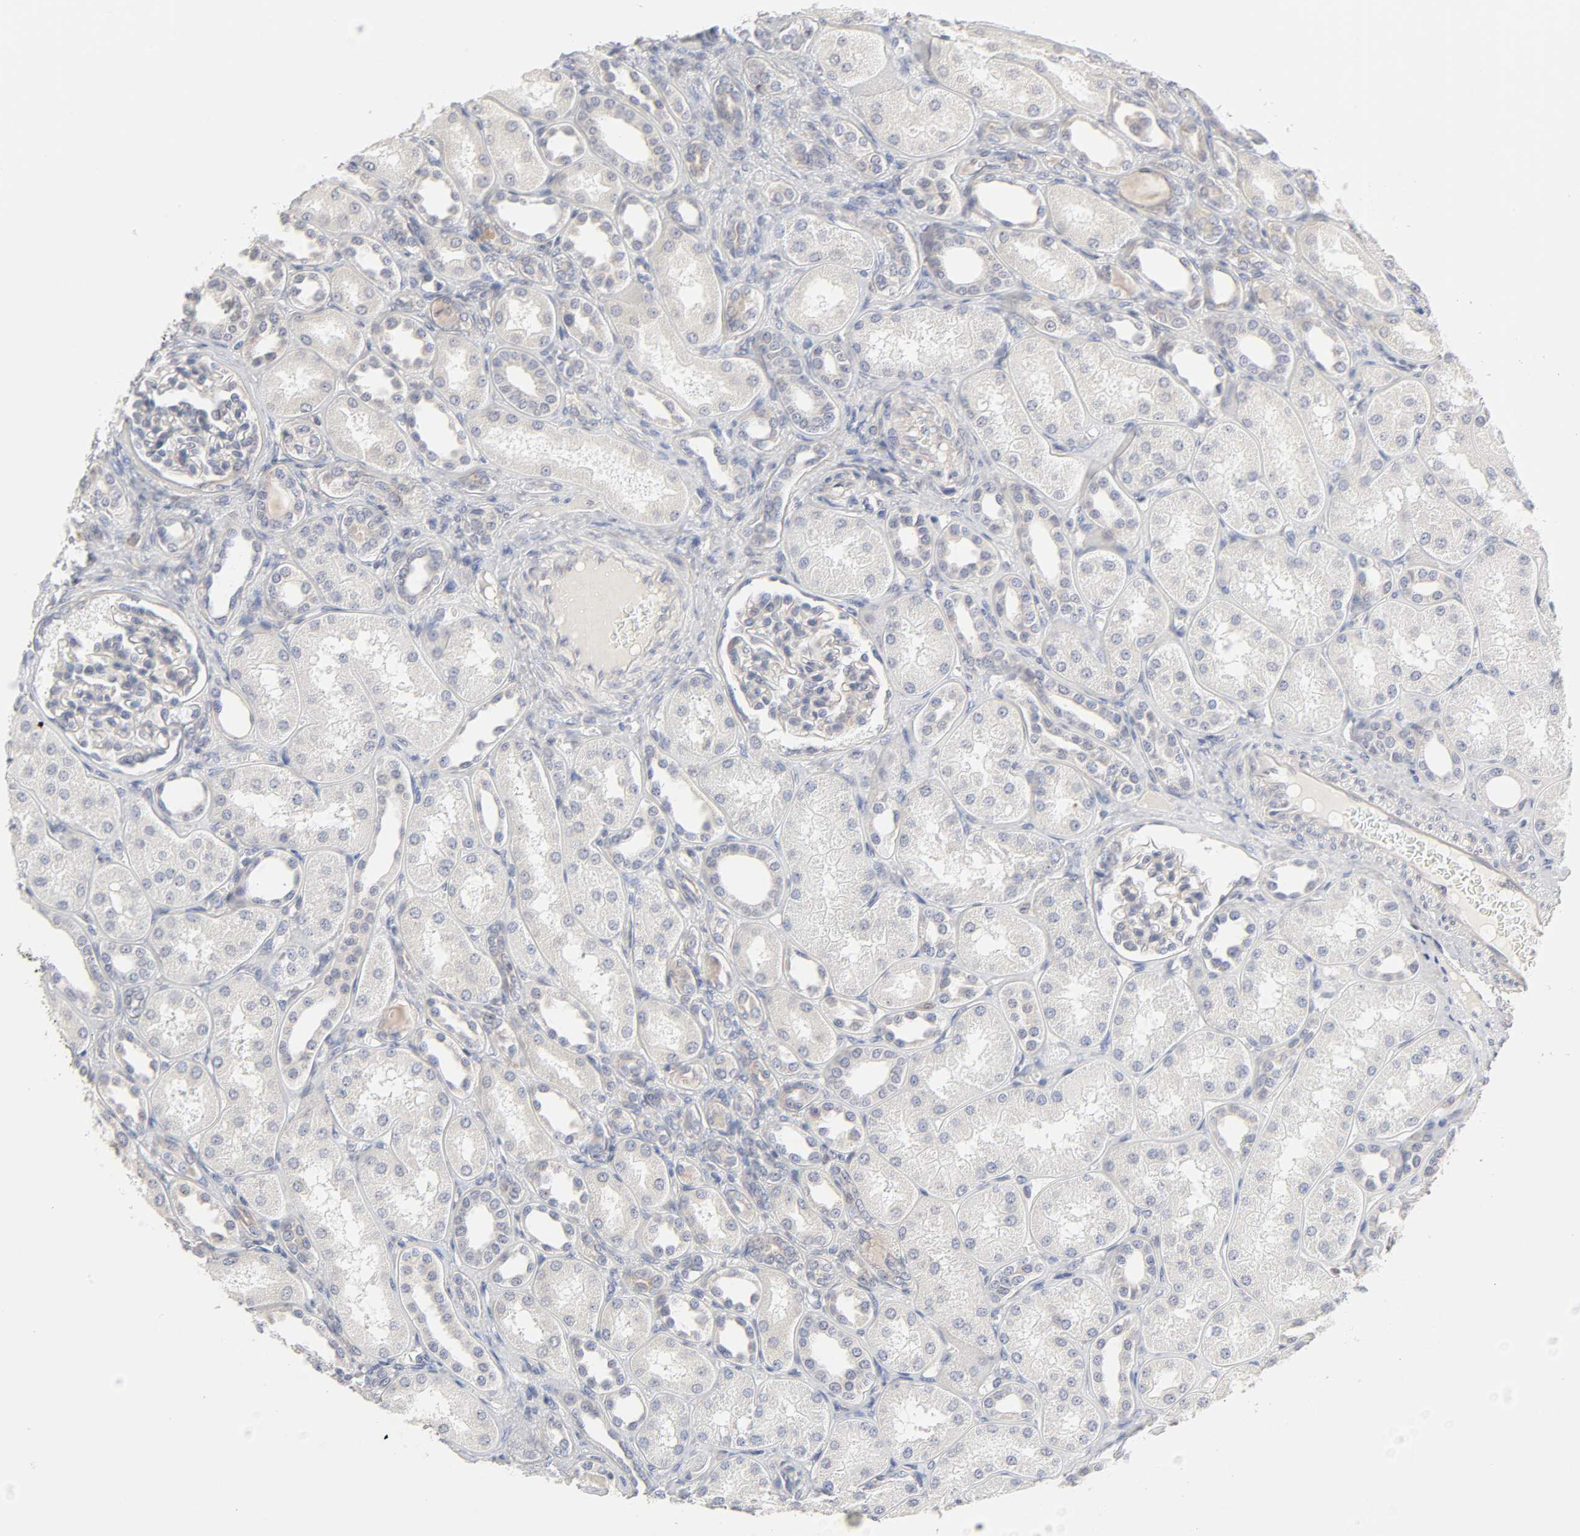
{"staining": {"intensity": "negative", "quantity": "none", "location": "none"}, "tissue": "kidney", "cell_type": "Cells in glomeruli", "image_type": "normal", "snomed": [{"axis": "morphology", "description": "Normal tissue, NOS"}, {"axis": "topography", "description": "Kidney"}], "caption": "Histopathology image shows no significant protein staining in cells in glomeruli of unremarkable kidney.", "gene": "IL4R", "patient": {"sex": "male", "age": 7}}